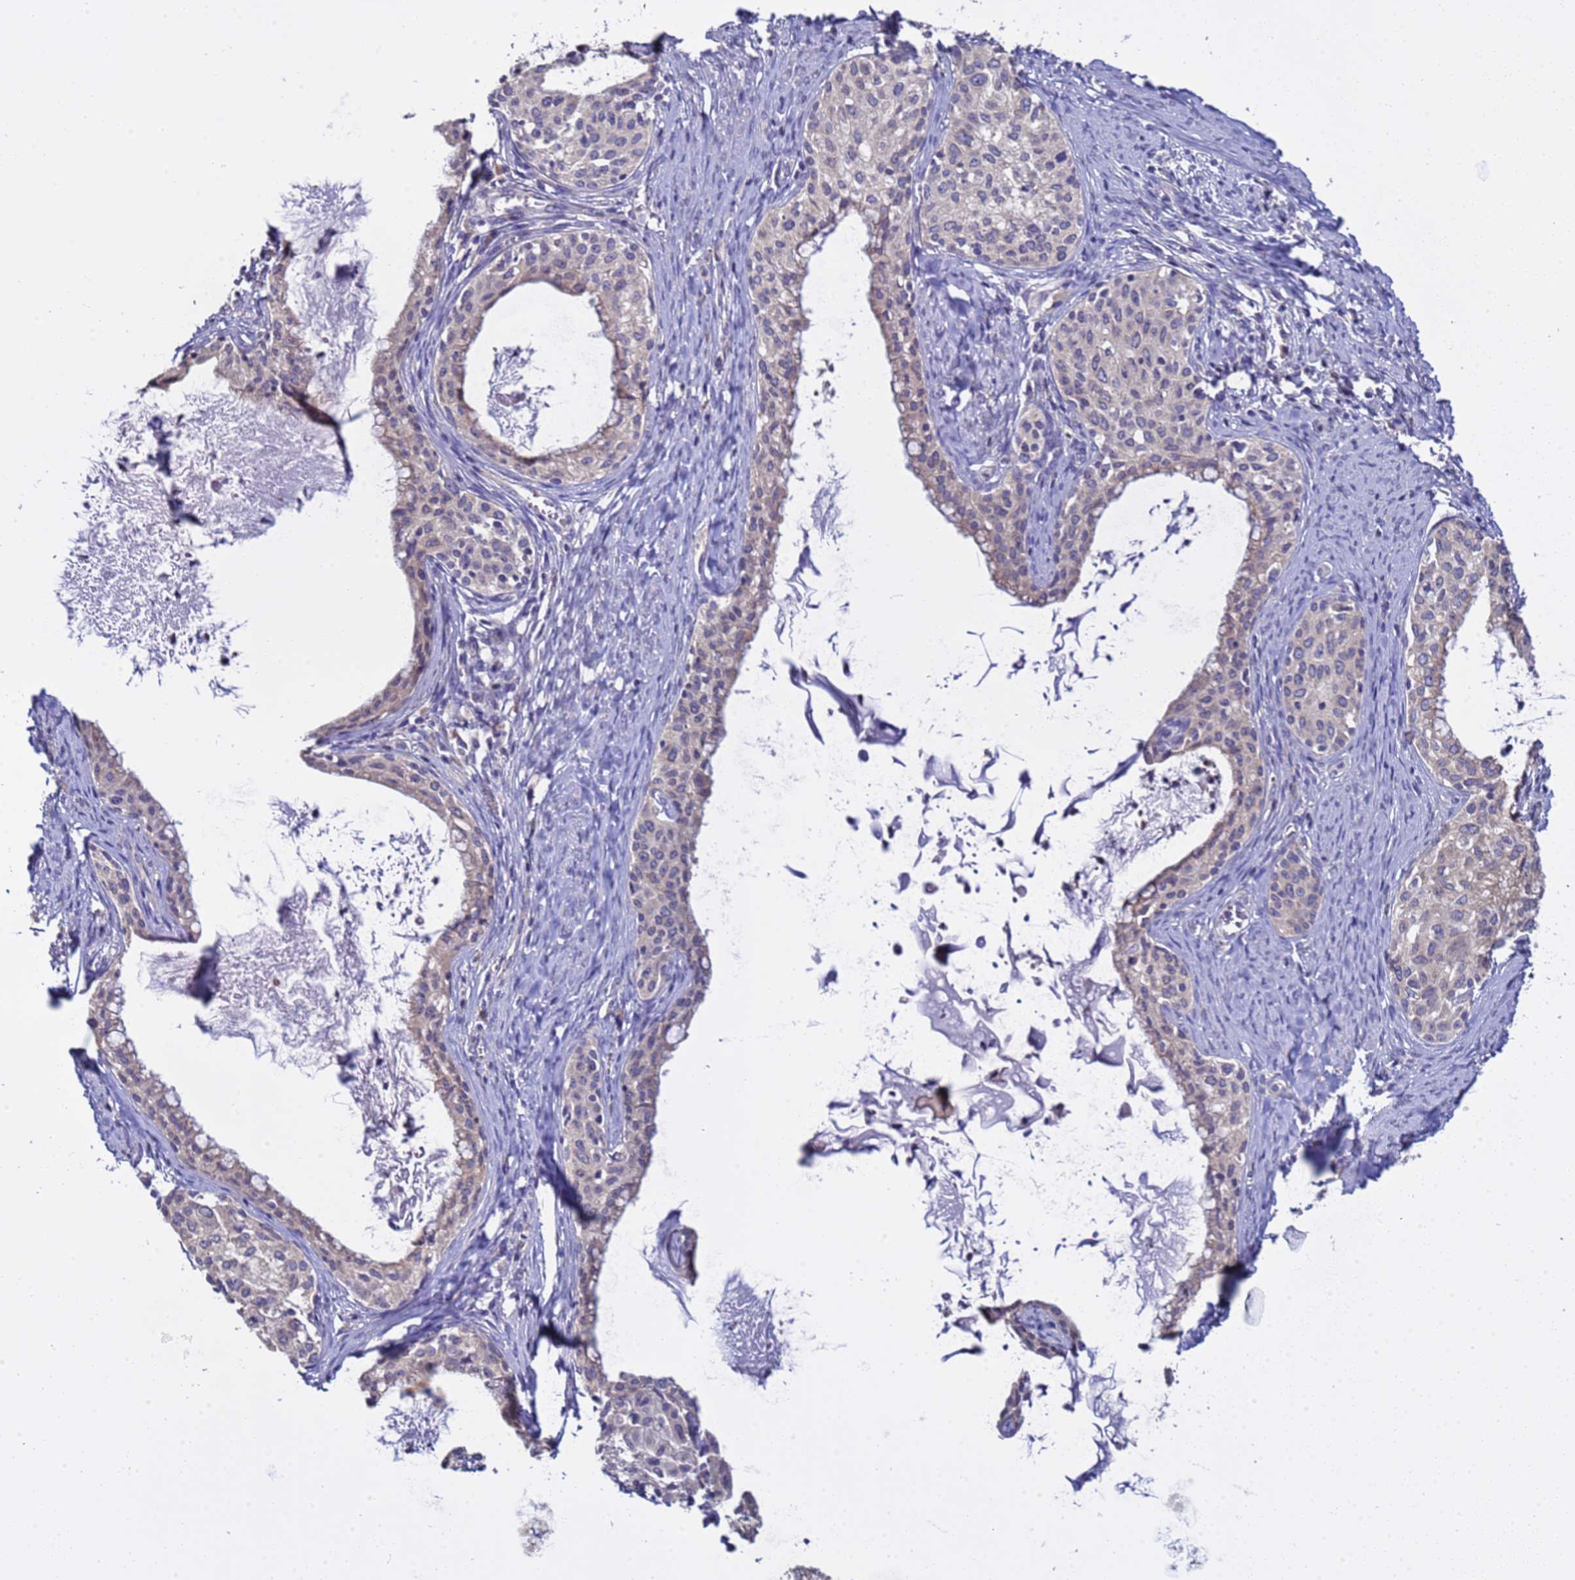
{"staining": {"intensity": "negative", "quantity": "none", "location": "none"}, "tissue": "cervical cancer", "cell_type": "Tumor cells", "image_type": "cancer", "snomed": [{"axis": "morphology", "description": "Squamous cell carcinoma, NOS"}, {"axis": "morphology", "description": "Adenocarcinoma, NOS"}, {"axis": "topography", "description": "Cervix"}], "caption": "DAB immunohistochemical staining of human cervical squamous cell carcinoma exhibits no significant staining in tumor cells.", "gene": "ELMOD2", "patient": {"sex": "female", "age": 52}}